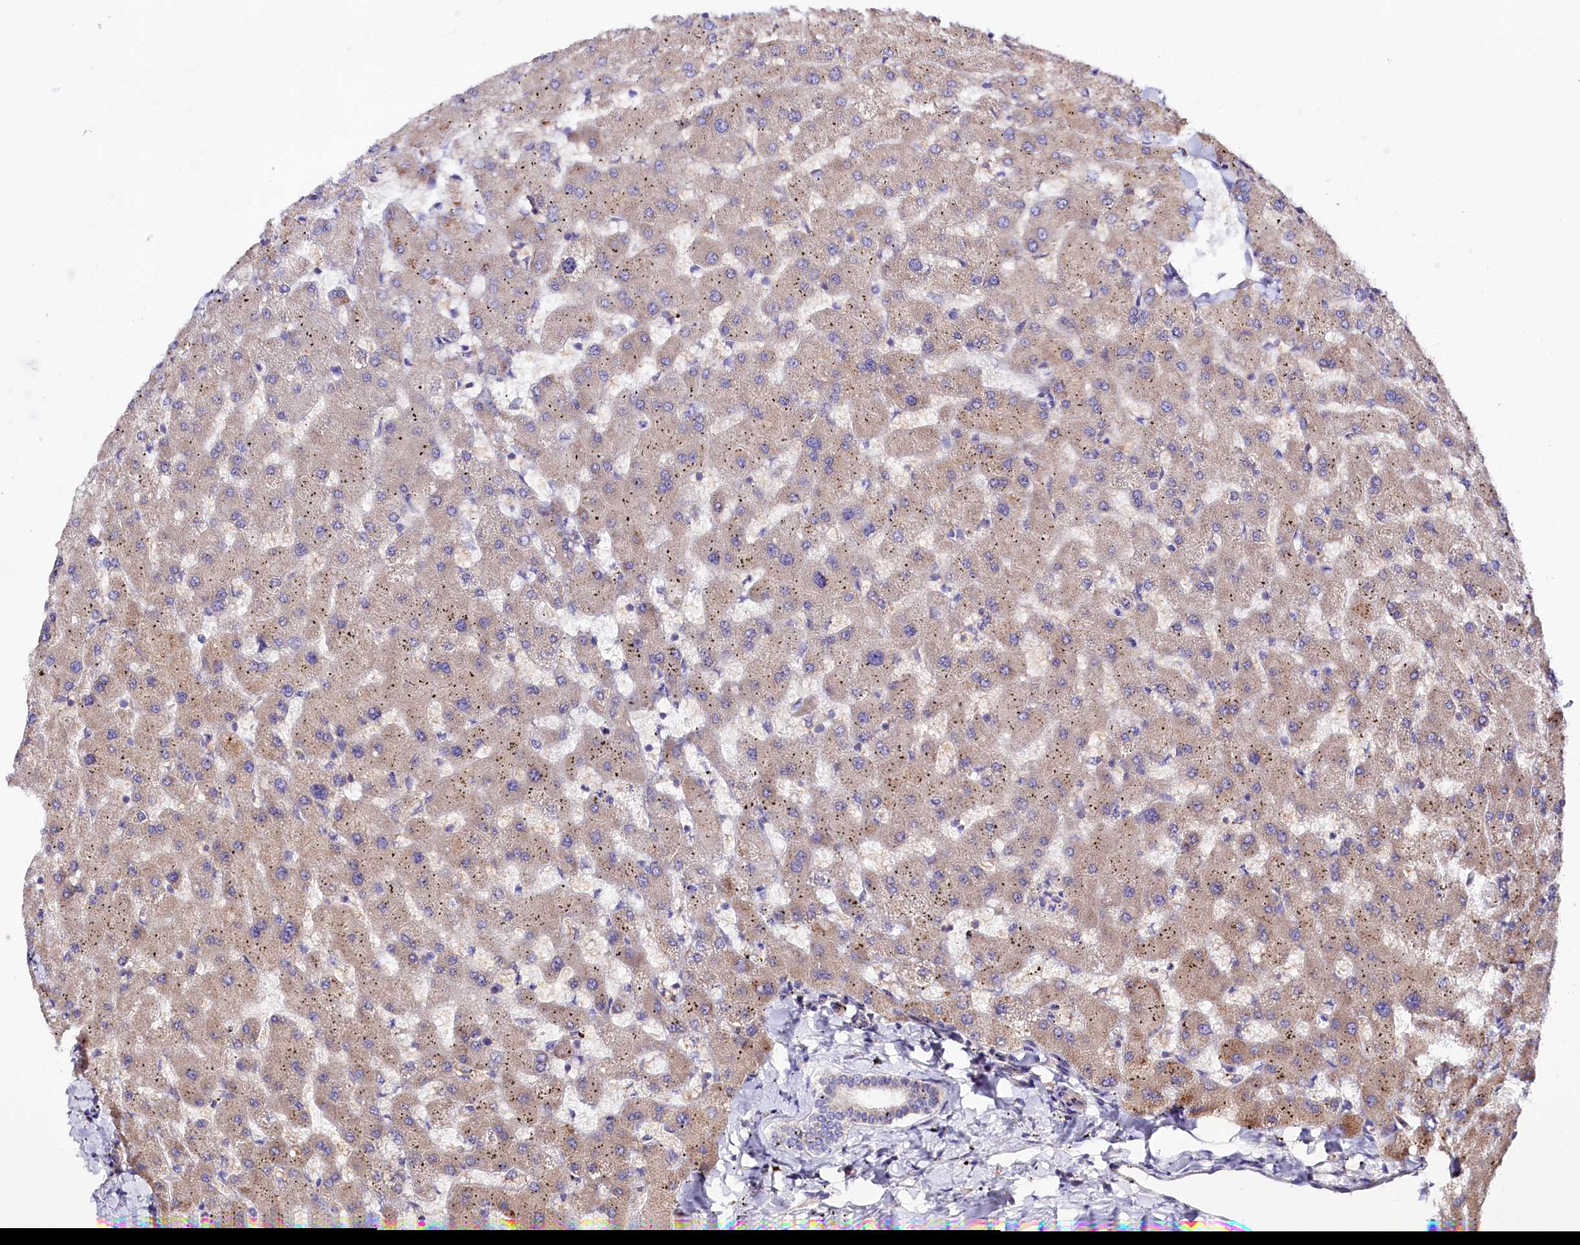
{"staining": {"intensity": "weak", "quantity": "25%-75%", "location": "cytoplasmic/membranous"}, "tissue": "liver", "cell_type": "Cholangiocytes", "image_type": "normal", "snomed": [{"axis": "morphology", "description": "Normal tissue, NOS"}, {"axis": "topography", "description": "Liver"}], "caption": "About 25%-75% of cholangiocytes in benign human liver reveal weak cytoplasmic/membranous protein expression as visualized by brown immunohistochemical staining.", "gene": "CEP295", "patient": {"sex": "female", "age": 63}}